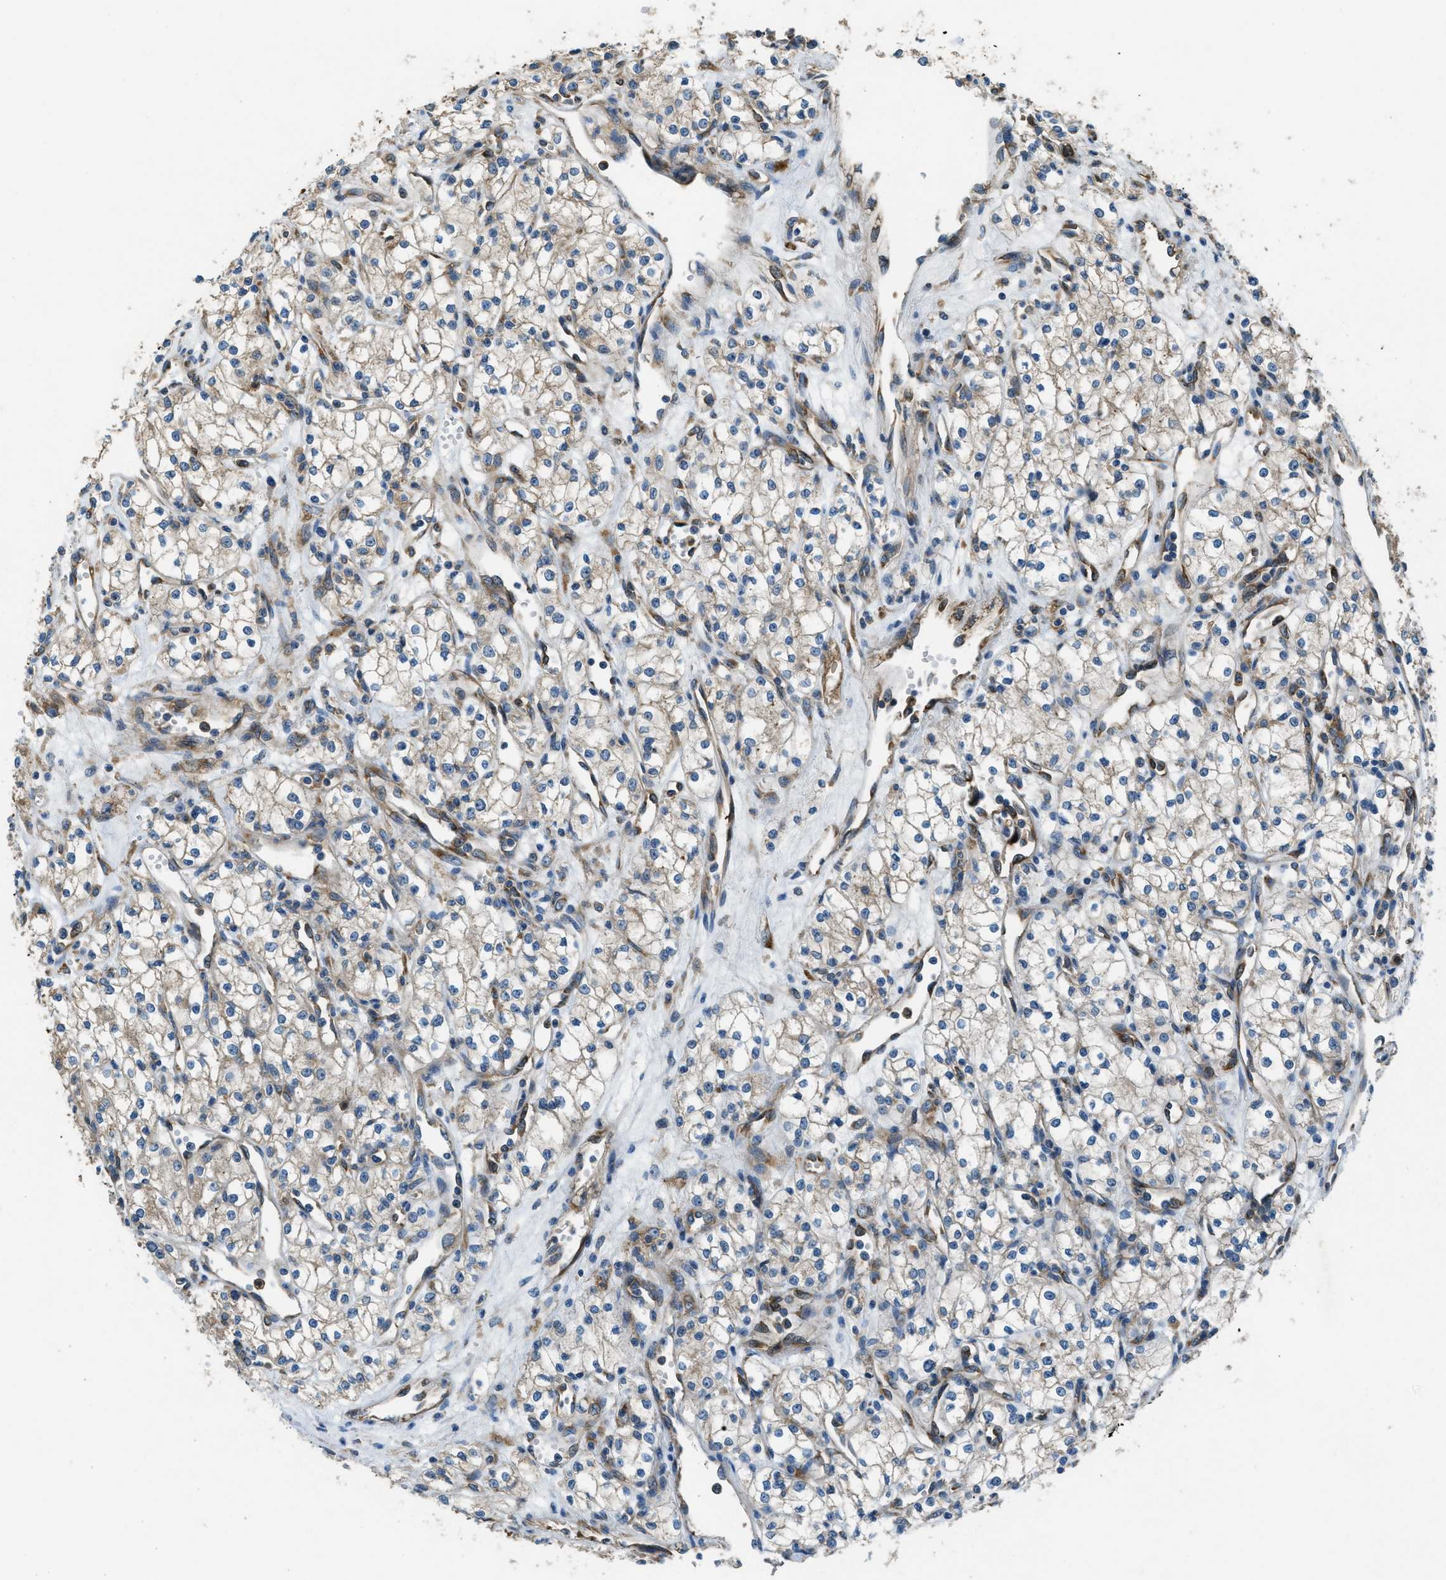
{"staining": {"intensity": "weak", "quantity": ">75%", "location": "cytoplasmic/membranous"}, "tissue": "renal cancer", "cell_type": "Tumor cells", "image_type": "cancer", "snomed": [{"axis": "morphology", "description": "Adenocarcinoma, NOS"}, {"axis": "topography", "description": "Kidney"}], "caption": "Renal adenocarcinoma stained with a brown dye demonstrates weak cytoplasmic/membranous positive staining in about >75% of tumor cells.", "gene": "GIMAP8", "patient": {"sex": "male", "age": 59}}